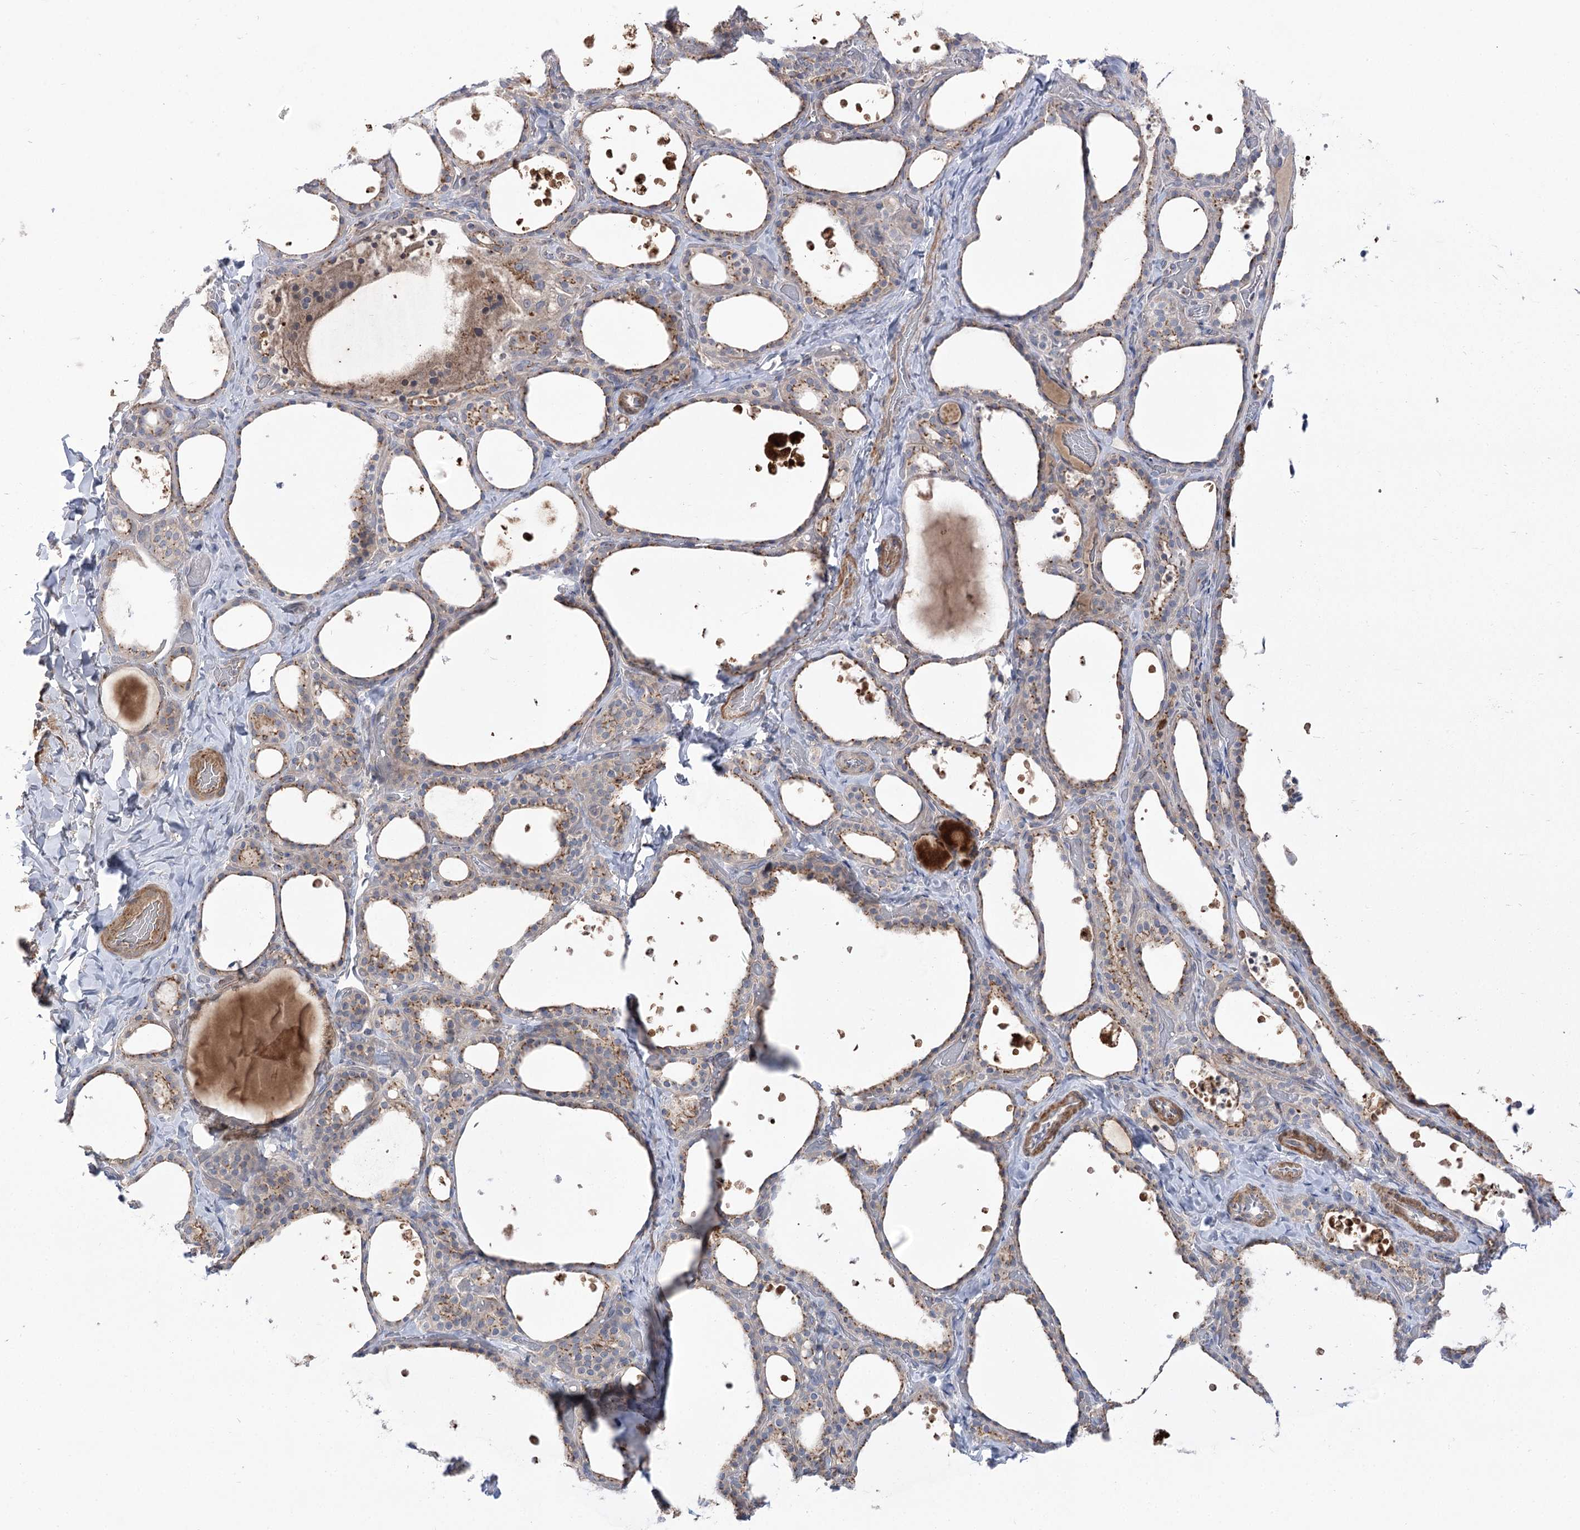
{"staining": {"intensity": "moderate", "quantity": ">75%", "location": "cytoplasmic/membranous"}, "tissue": "thyroid gland", "cell_type": "Glandular cells", "image_type": "normal", "snomed": [{"axis": "morphology", "description": "Normal tissue, NOS"}, {"axis": "topography", "description": "Thyroid gland"}], "caption": "IHC histopathology image of unremarkable thyroid gland stained for a protein (brown), which displays medium levels of moderate cytoplasmic/membranous expression in approximately >75% of glandular cells.", "gene": "GBF1", "patient": {"sex": "female", "age": 44}}